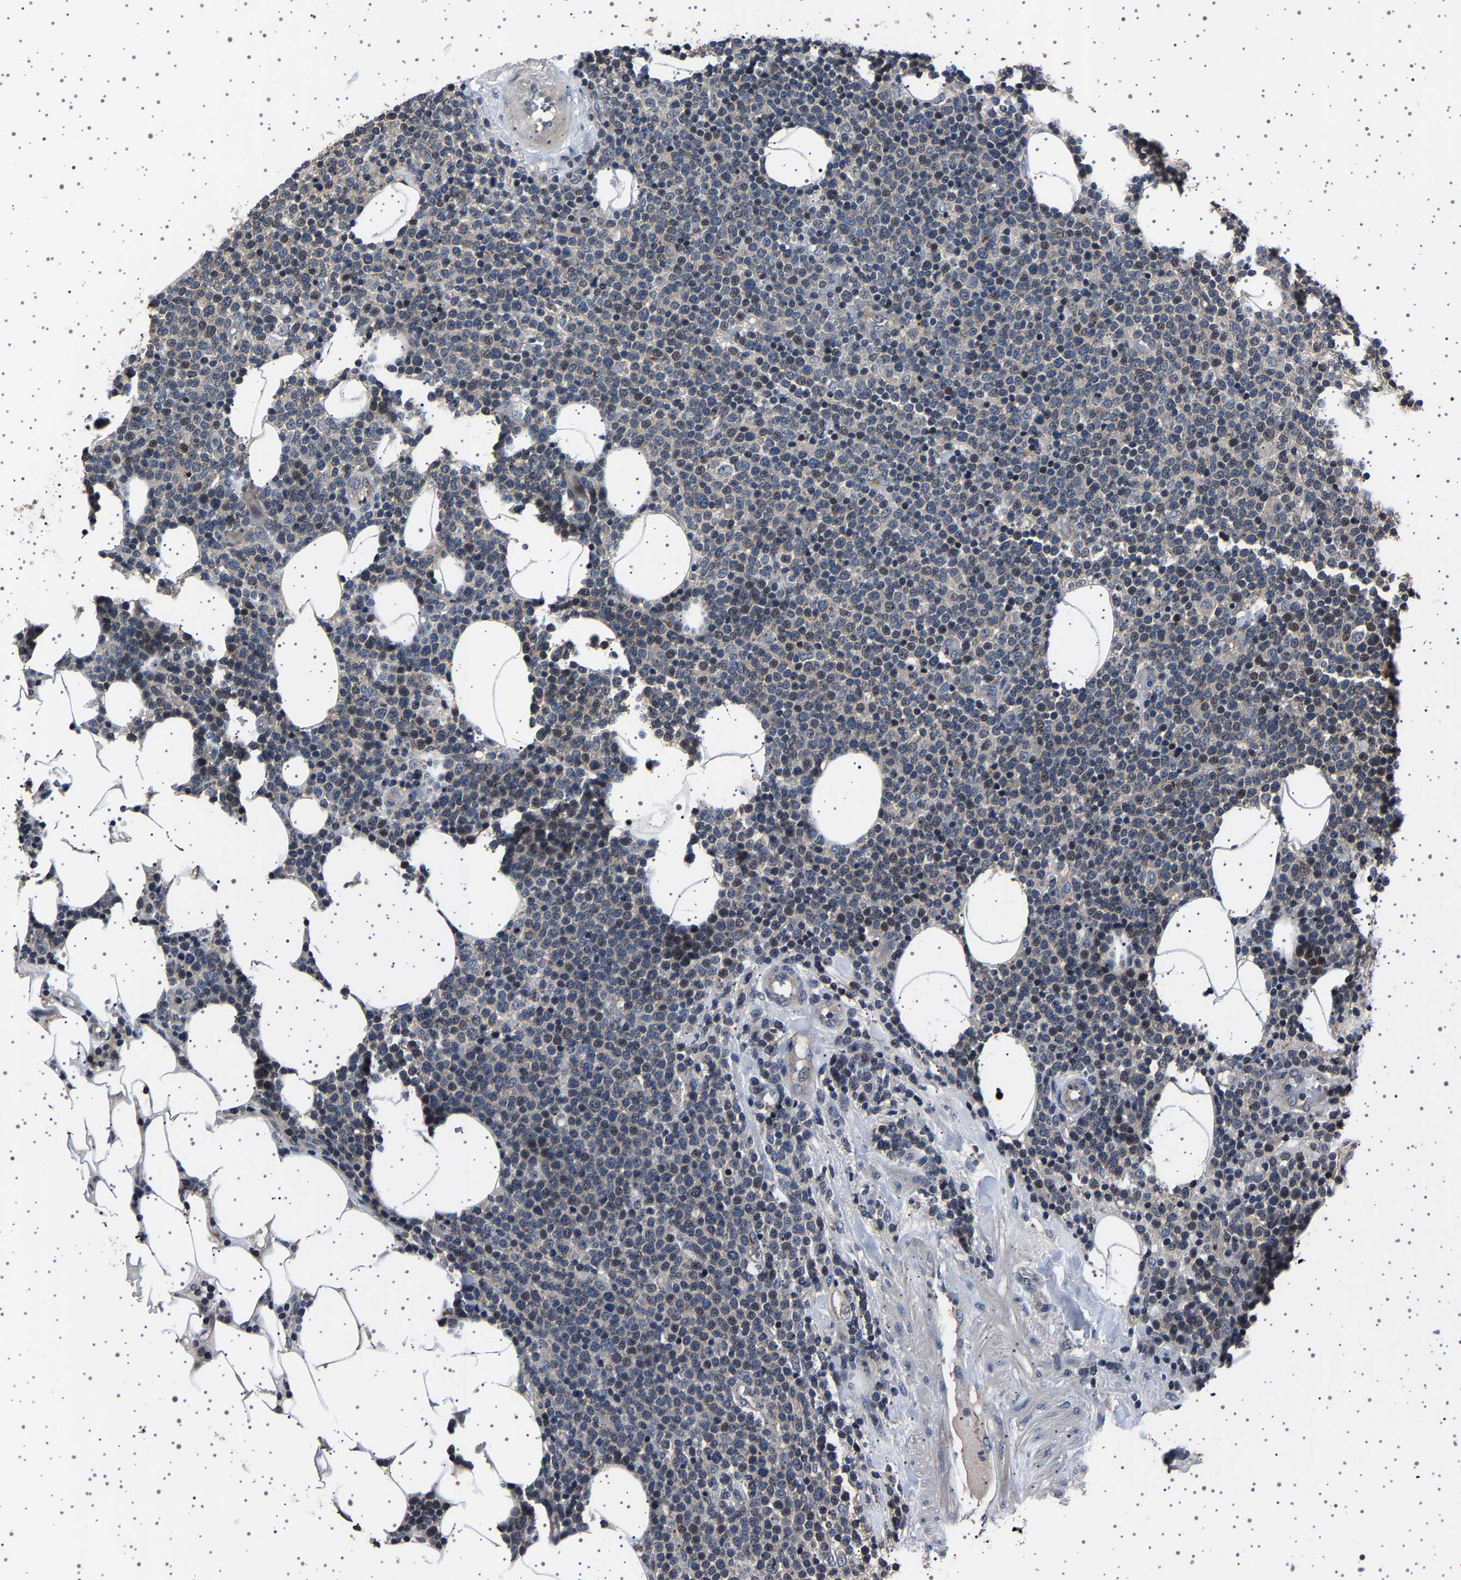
{"staining": {"intensity": "negative", "quantity": "none", "location": "none"}, "tissue": "lymphoma", "cell_type": "Tumor cells", "image_type": "cancer", "snomed": [{"axis": "morphology", "description": "Malignant lymphoma, non-Hodgkin's type, High grade"}, {"axis": "topography", "description": "Lymph node"}], "caption": "Immunohistochemistry (IHC) of human high-grade malignant lymphoma, non-Hodgkin's type displays no expression in tumor cells. (Stains: DAB immunohistochemistry with hematoxylin counter stain, Microscopy: brightfield microscopy at high magnification).", "gene": "NCKAP1", "patient": {"sex": "male", "age": 61}}